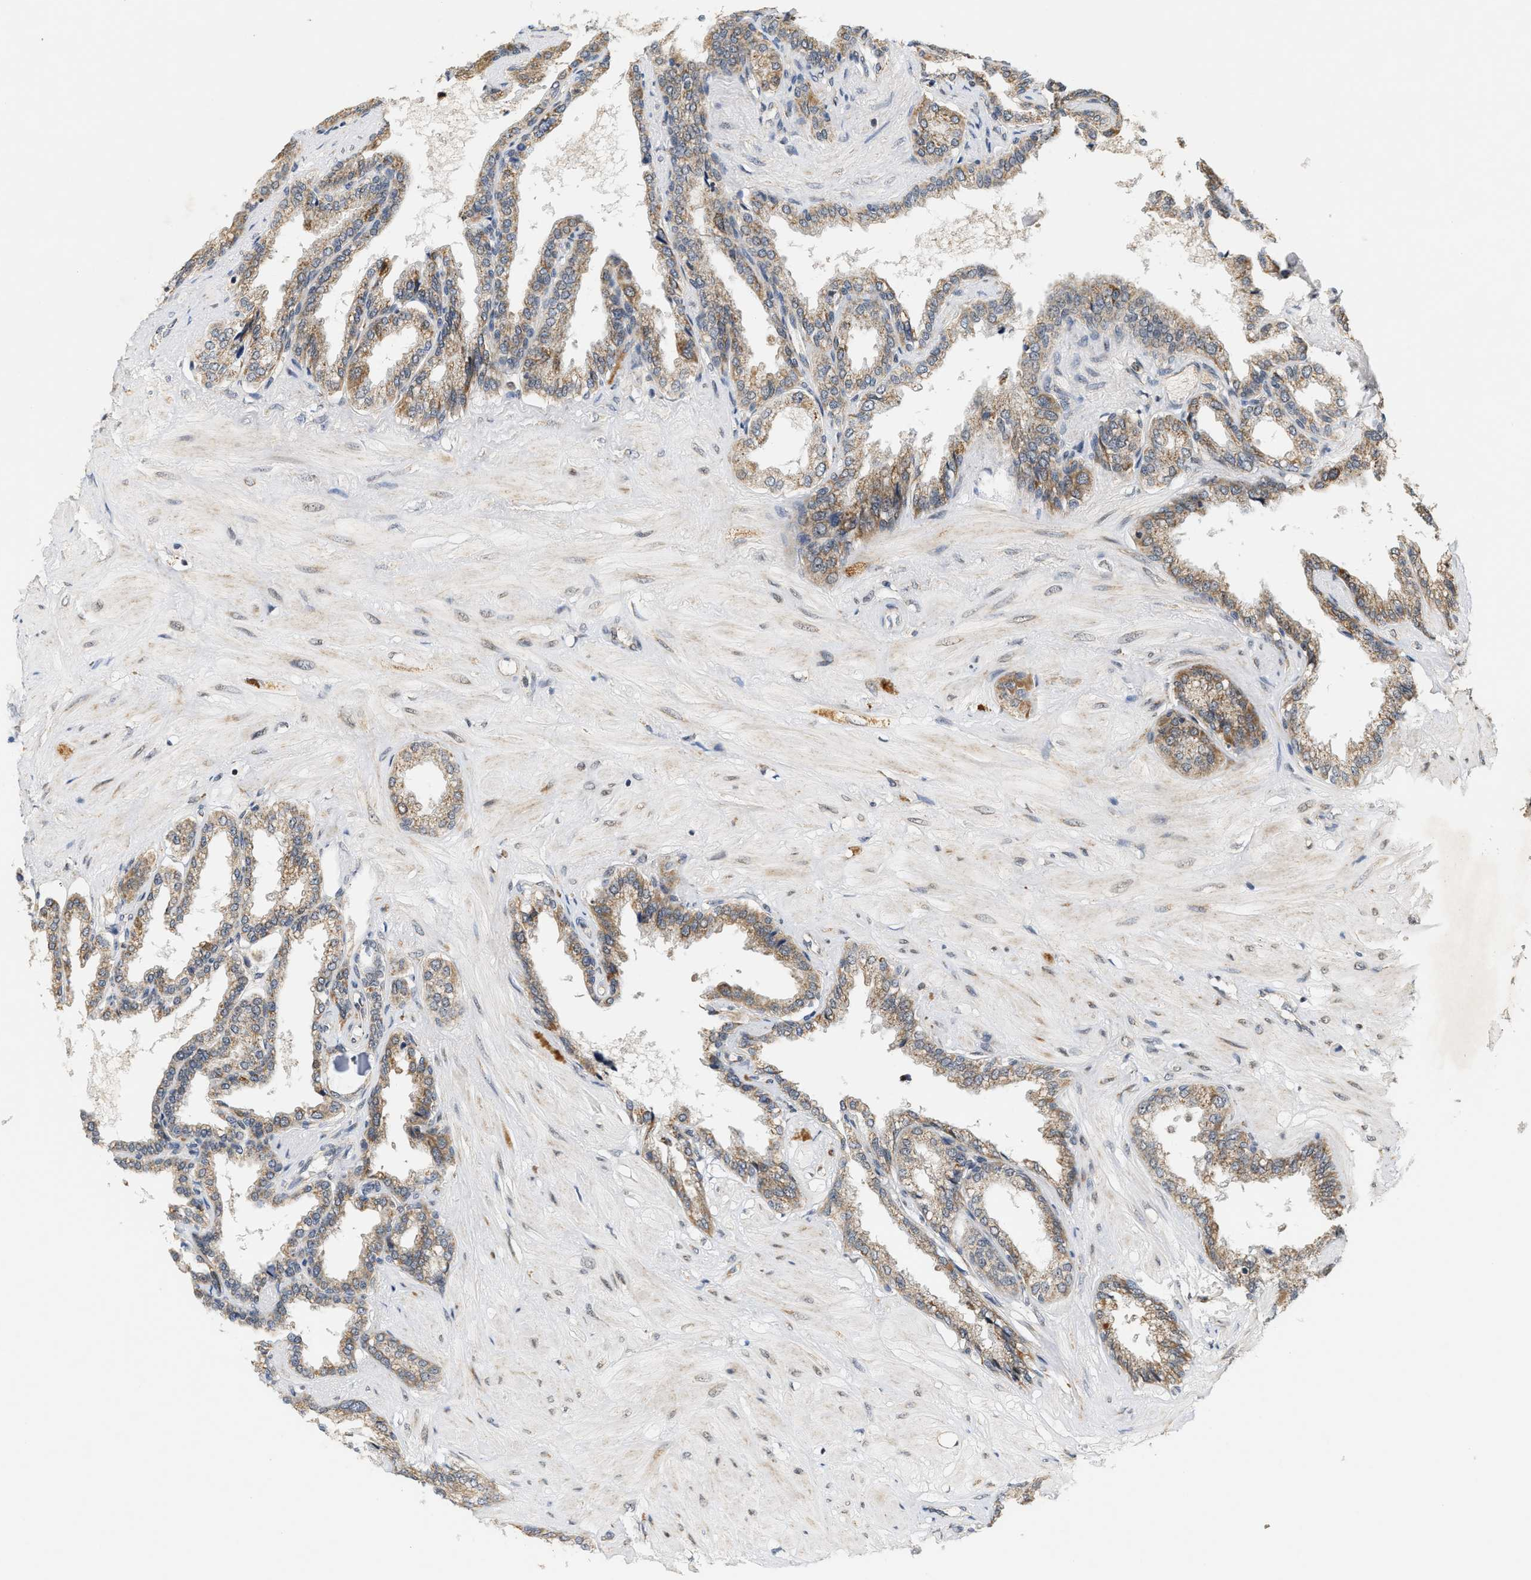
{"staining": {"intensity": "moderate", "quantity": ">75%", "location": "cytoplasmic/membranous"}, "tissue": "seminal vesicle", "cell_type": "Glandular cells", "image_type": "normal", "snomed": [{"axis": "morphology", "description": "Normal tissue, NOS"}, {"axis": "topography", "description": "Seminal veicle"}], "caption": "A high-resolution histopathology image shows immunohistochemistry (IHC) staining of unremarkable seminal vesicle, which exhibits moderate cytoplasmic/membranous staining in about >75% of glandular cells.", "gene": "GIGYF1", "patient": {"sex": "male", "age": 46}}